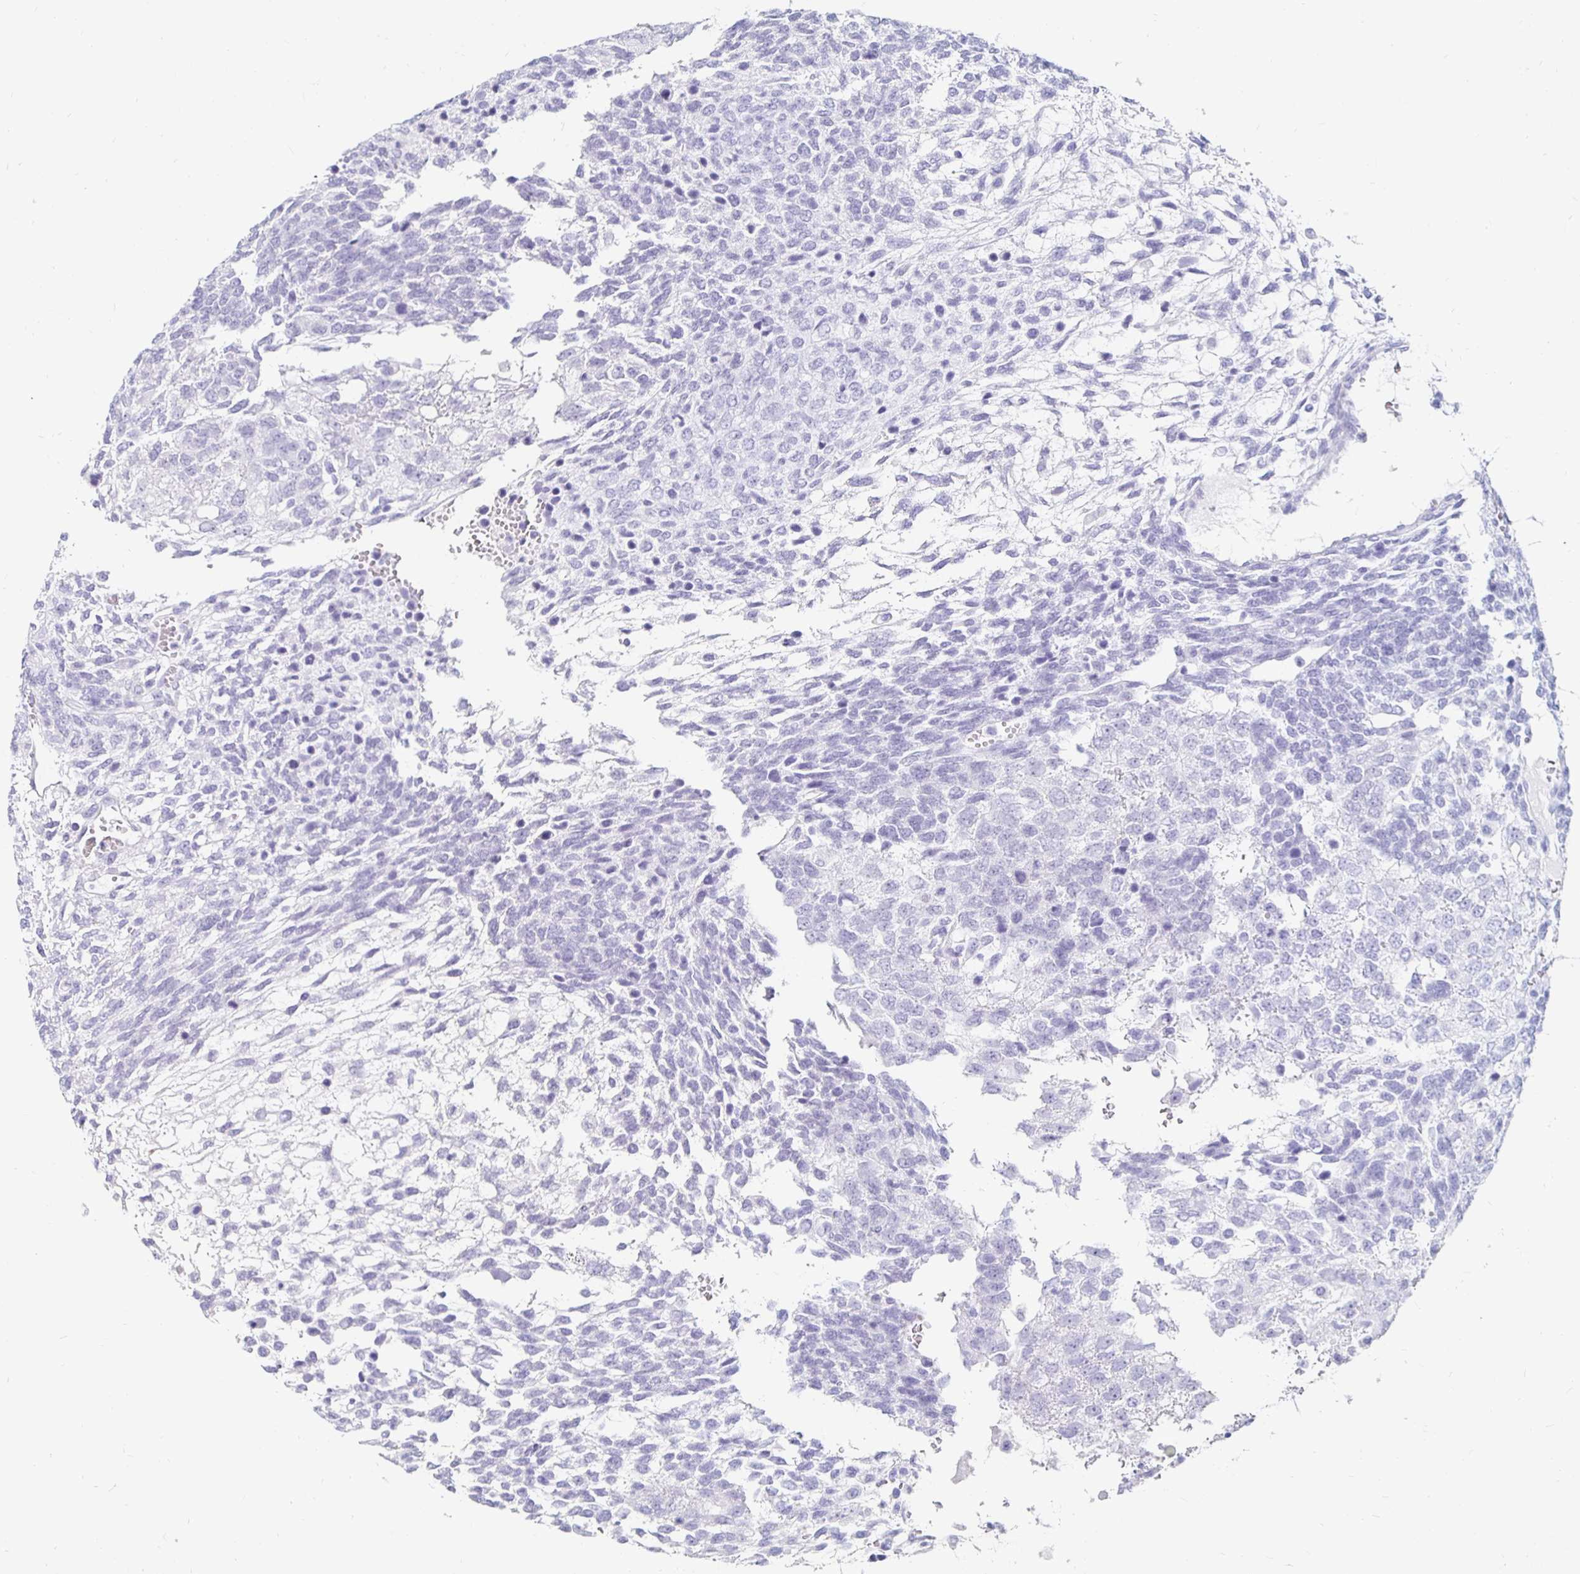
{"staining": {"intensity": "negative", "quantity": "none", "location": "none"}, "tissue": "testis cancer", "cell_type": "Tumor cells", "image_type": "cancer", "snomed": [{"axis": "morphology", "description": "Normal tissue, NOS"}, {"axis": "morphology", "description": "Carcinoma, Embryonal, NOS"}, {"axis": "topography", "description": "Testis"}, {"axis": "topography", "description": "Epididymis"}], "caption": "IHC of testis cancer reveals no staining in tumor cells. The staining is performed using DAB brown chromogen with nuclei counter-stained in using hematoxylin.", "gene": "KCNQ2", "patient": {"sex": "male", "age": 23}}